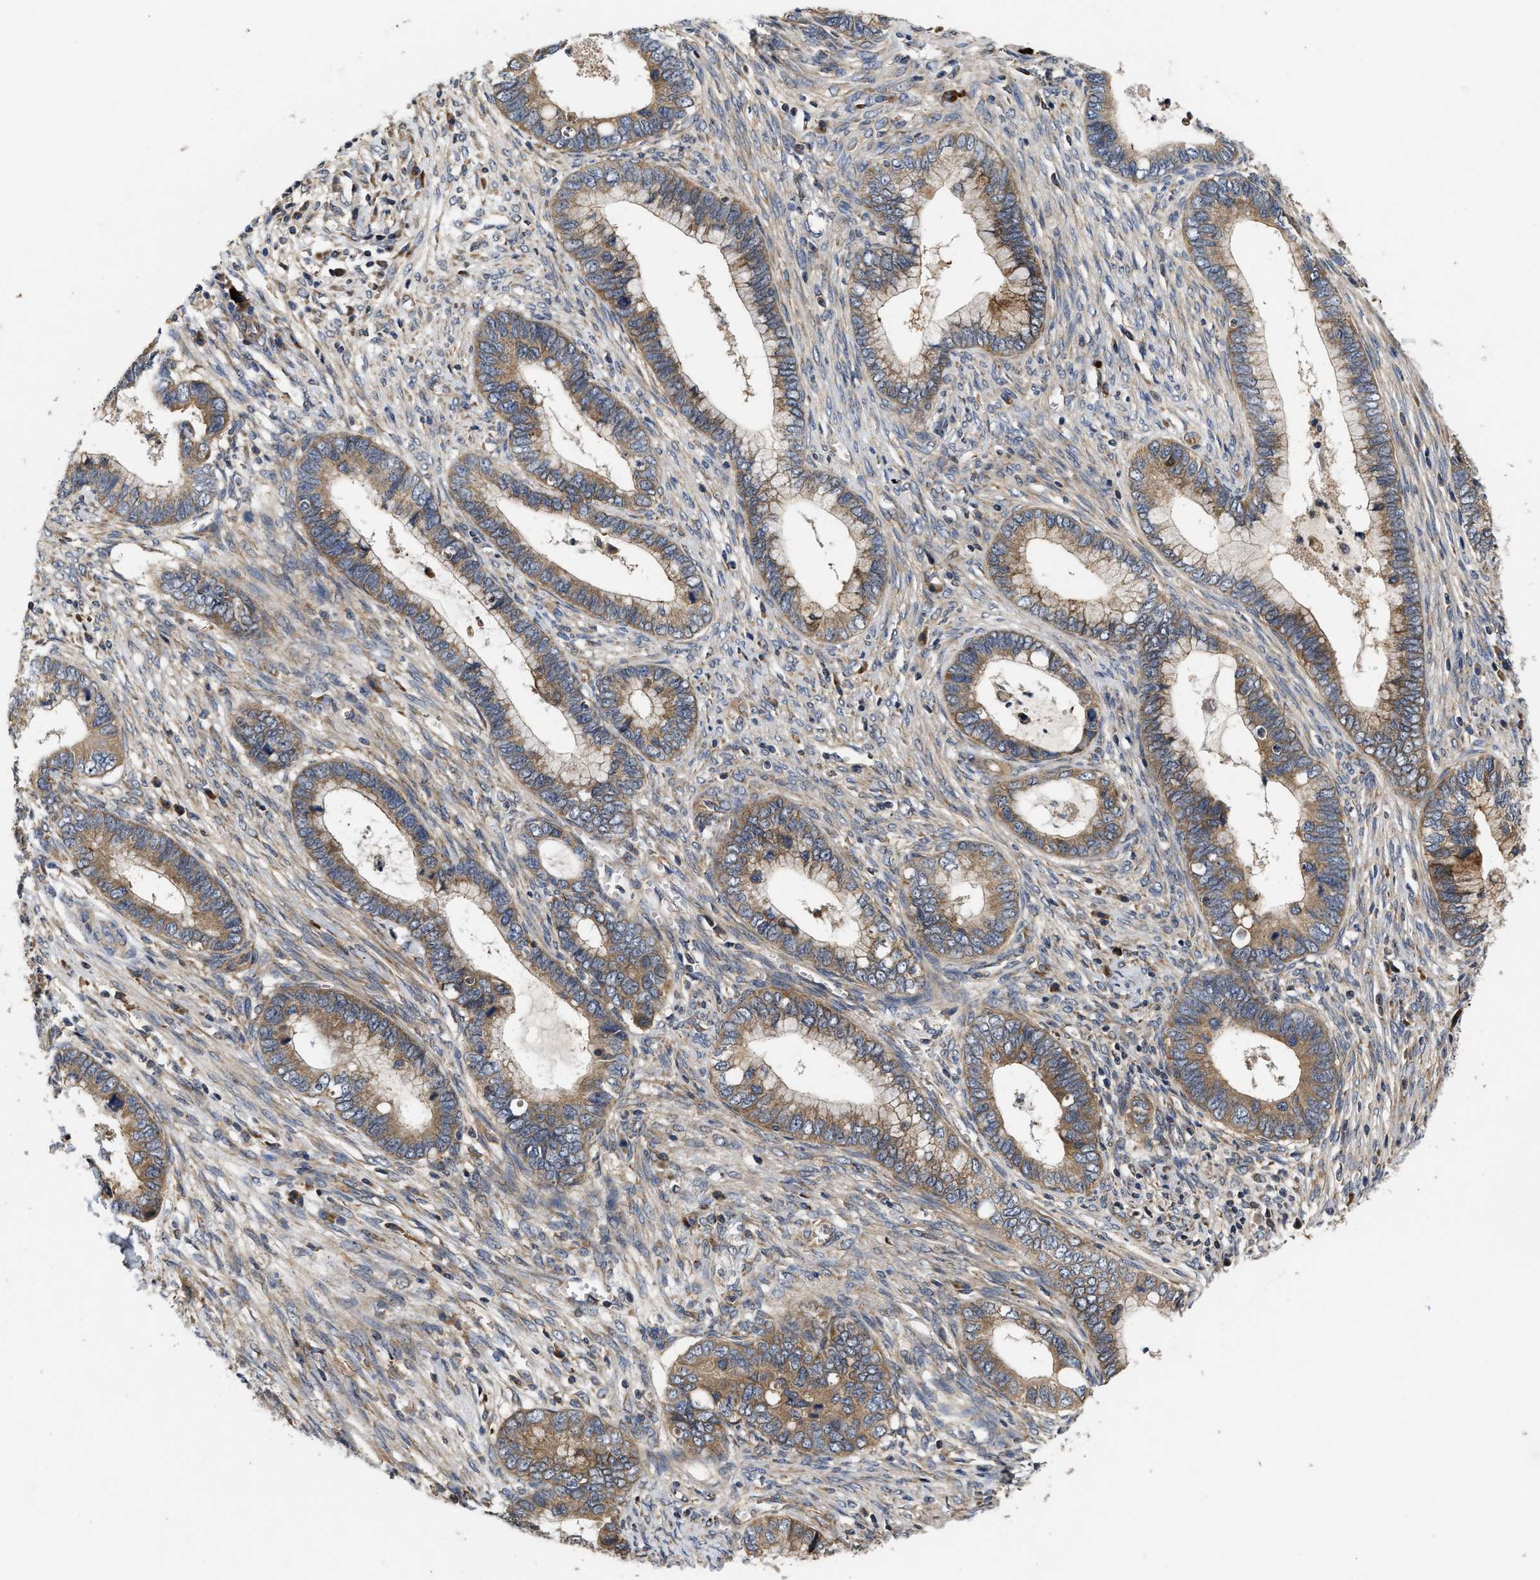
{"staining": {"intensity": "moderate", "quantity": ">75%", "location": "cytoplasmic/membranous"}, "tissue": "cervical cancer", "cell_type": "Tumor cells", "image_type": "cancer", "snomed": [{"axis": "morphology", "description": "Adenocarcinoma, NOS"}, {"axis": "topography", "description": "Cervix"}], "caption": "Brown immunohistochemical staining in cervical cancer (adenocarcinoma) shows moderate cytoplasmic/membranous expression in about >75% of tumor cells. (IHC, brightfield microscopy, high magnification).", "gene": "EFNA4", "patient": {"sex": "female", "age": 44}}